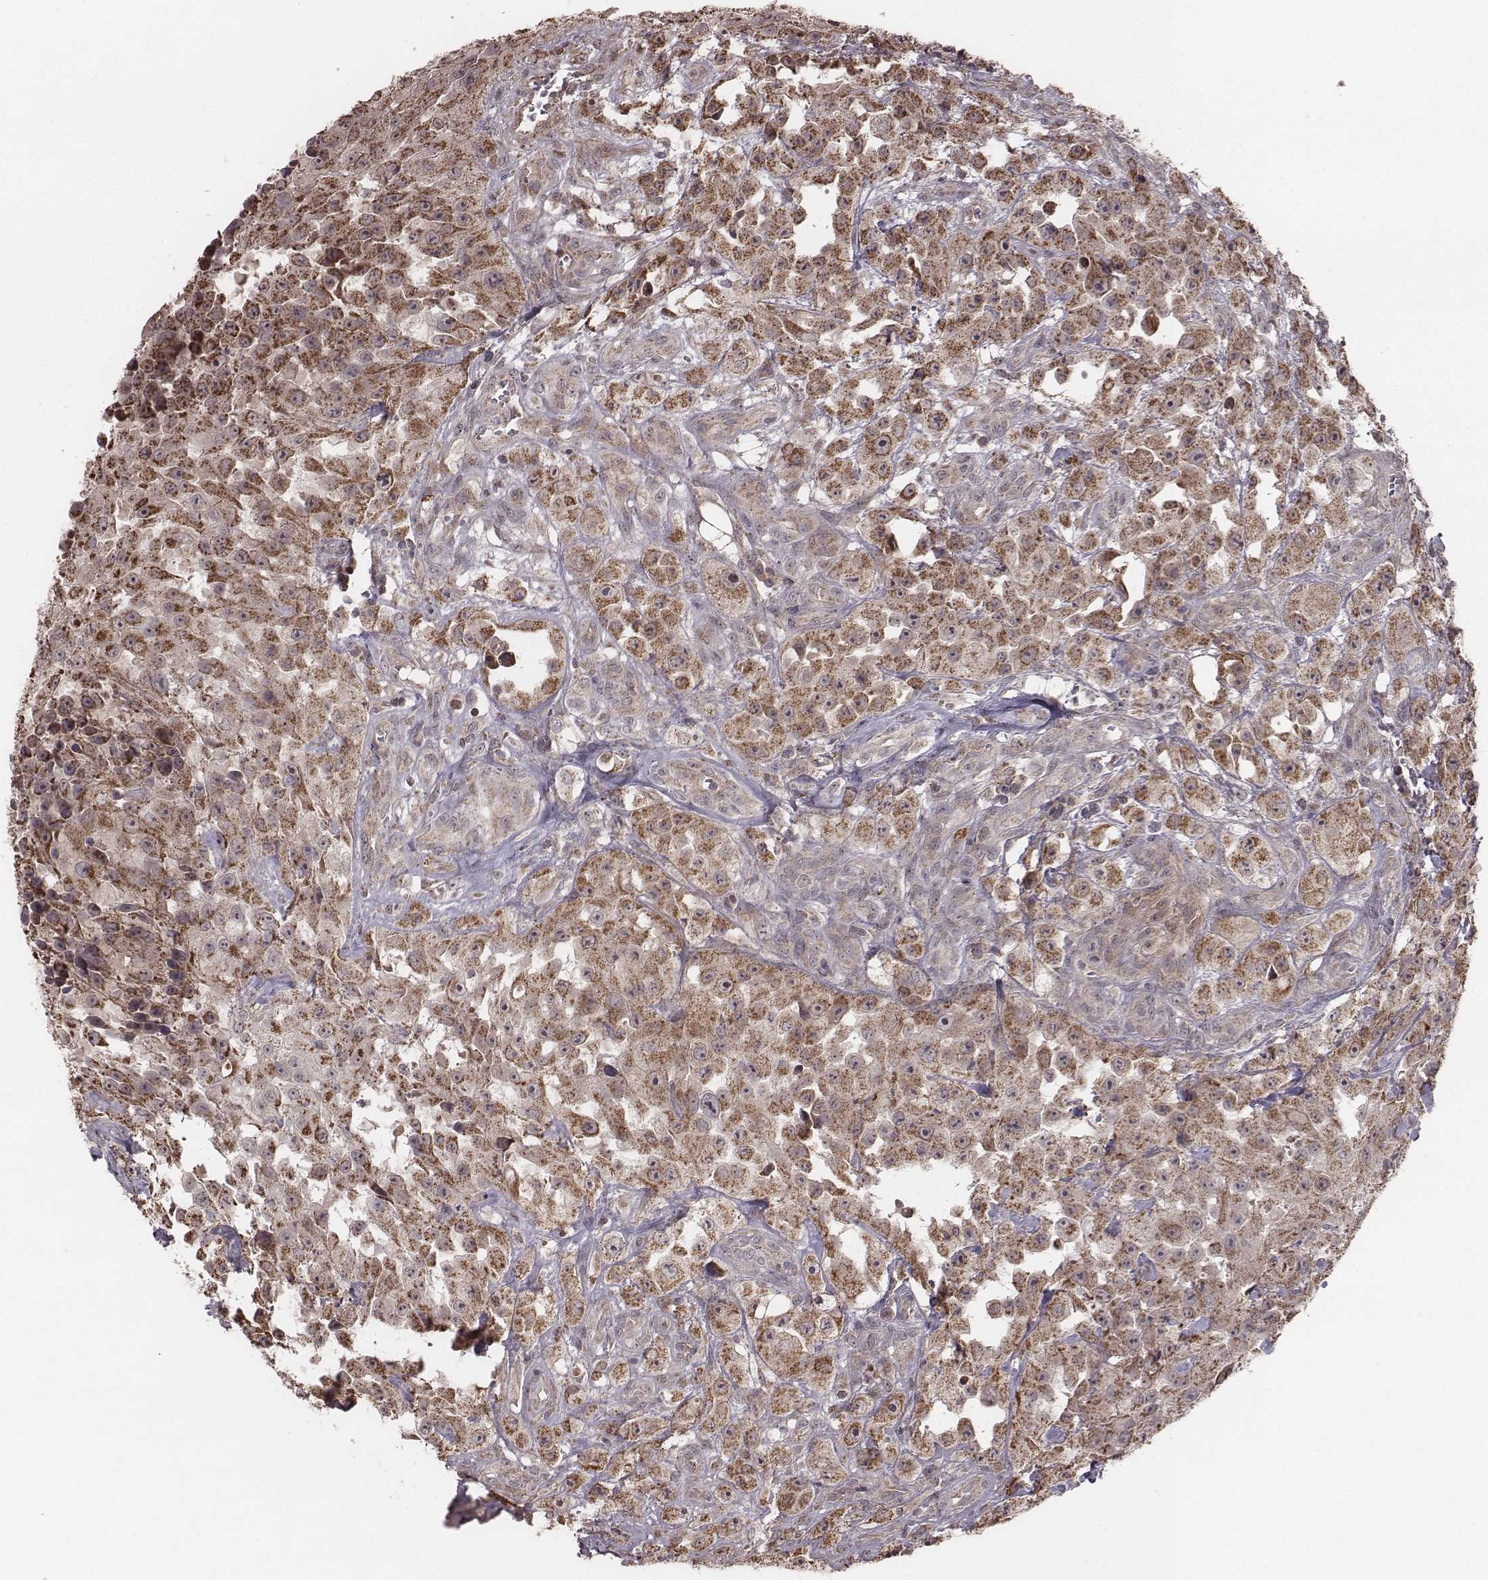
{"staining": {"intensity": "strong", "quantity": ">75%", "location": "cytoplasmic/membranous"}, "tissue": "urothelial cancer", "cell_type": "Tumor cells", "image_type": "cancer", "snomed": [{"axis": "morphology", "description": "Urothelial carcinoma, High grade"}, {"axis": "topography", "description": "Urinary bladder"}], "caption": "Urothelial carcinoma (high-grade) stained for a protein reveals strong cytoplasmic/membranous positivity in tumor cells.", "gene": "PDCD2L", "patient": {"sex": "male", "age": 79}}